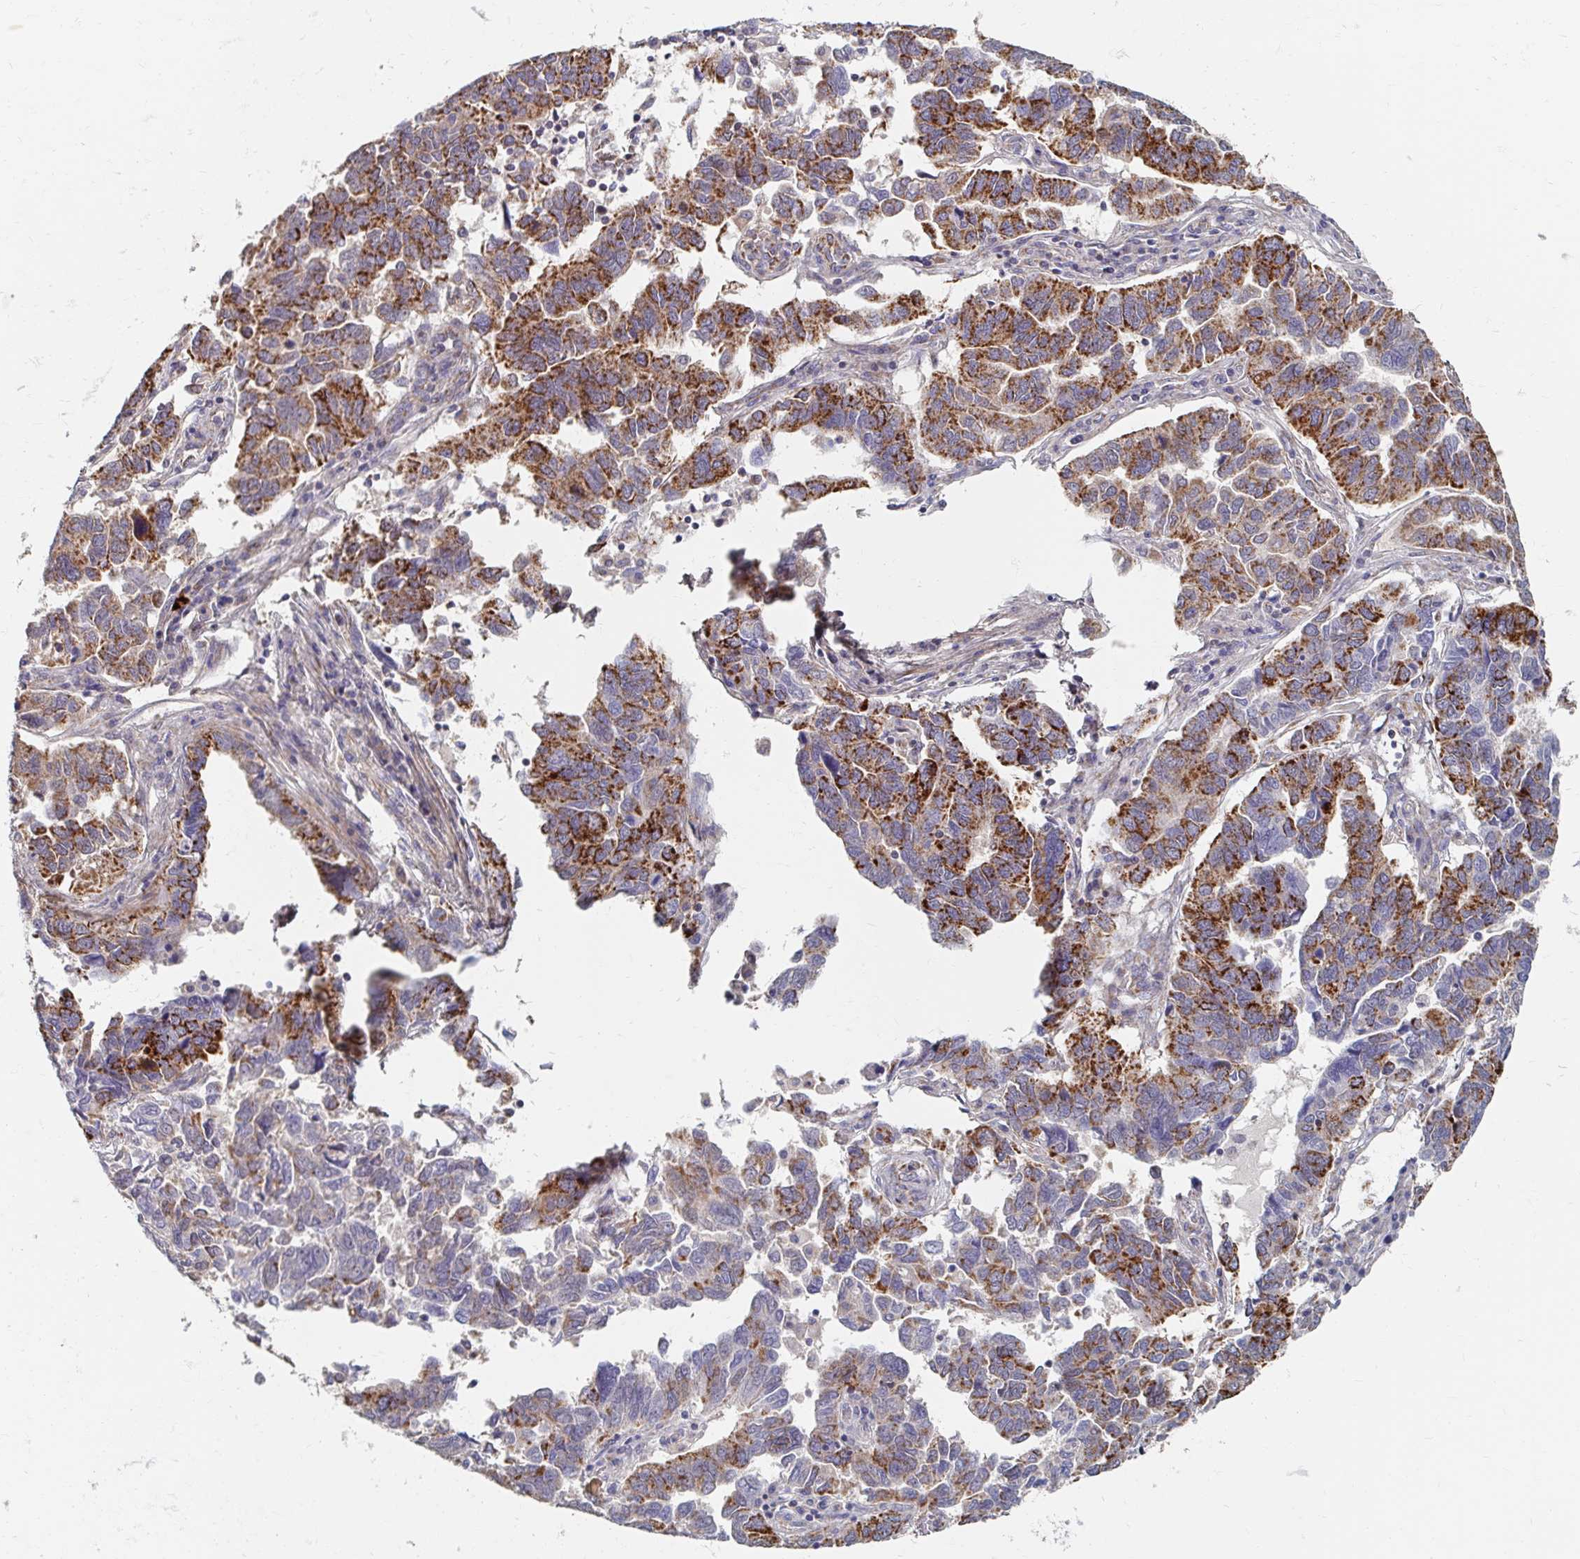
{"staining": {"intensity": "strong", "quantity": "25%-75%", "location": "cytoplasmic/membranous"}, "tissue": "ovarian cancer", "cell_type": "Tumor cells", "image_type": "cancer", "snomed": [{"axis": "morphology", "description": "Cystadenocarcinoma, serous, NOS"}, {"axis": "topography", "description": "Ovary"}], "caption": "The image shows a brown stain indicating the presence of a protein in the cytoplasmic/membranous of tumor cells in ovarian cancer (serous cystadenocarcinoma). Using DAB (brown) and hematoxylin (blue) stains, captured at high magnification using brightfield microscopy.", "gene": "MAVS", "patient": {"sex": "female", "age": 64}}